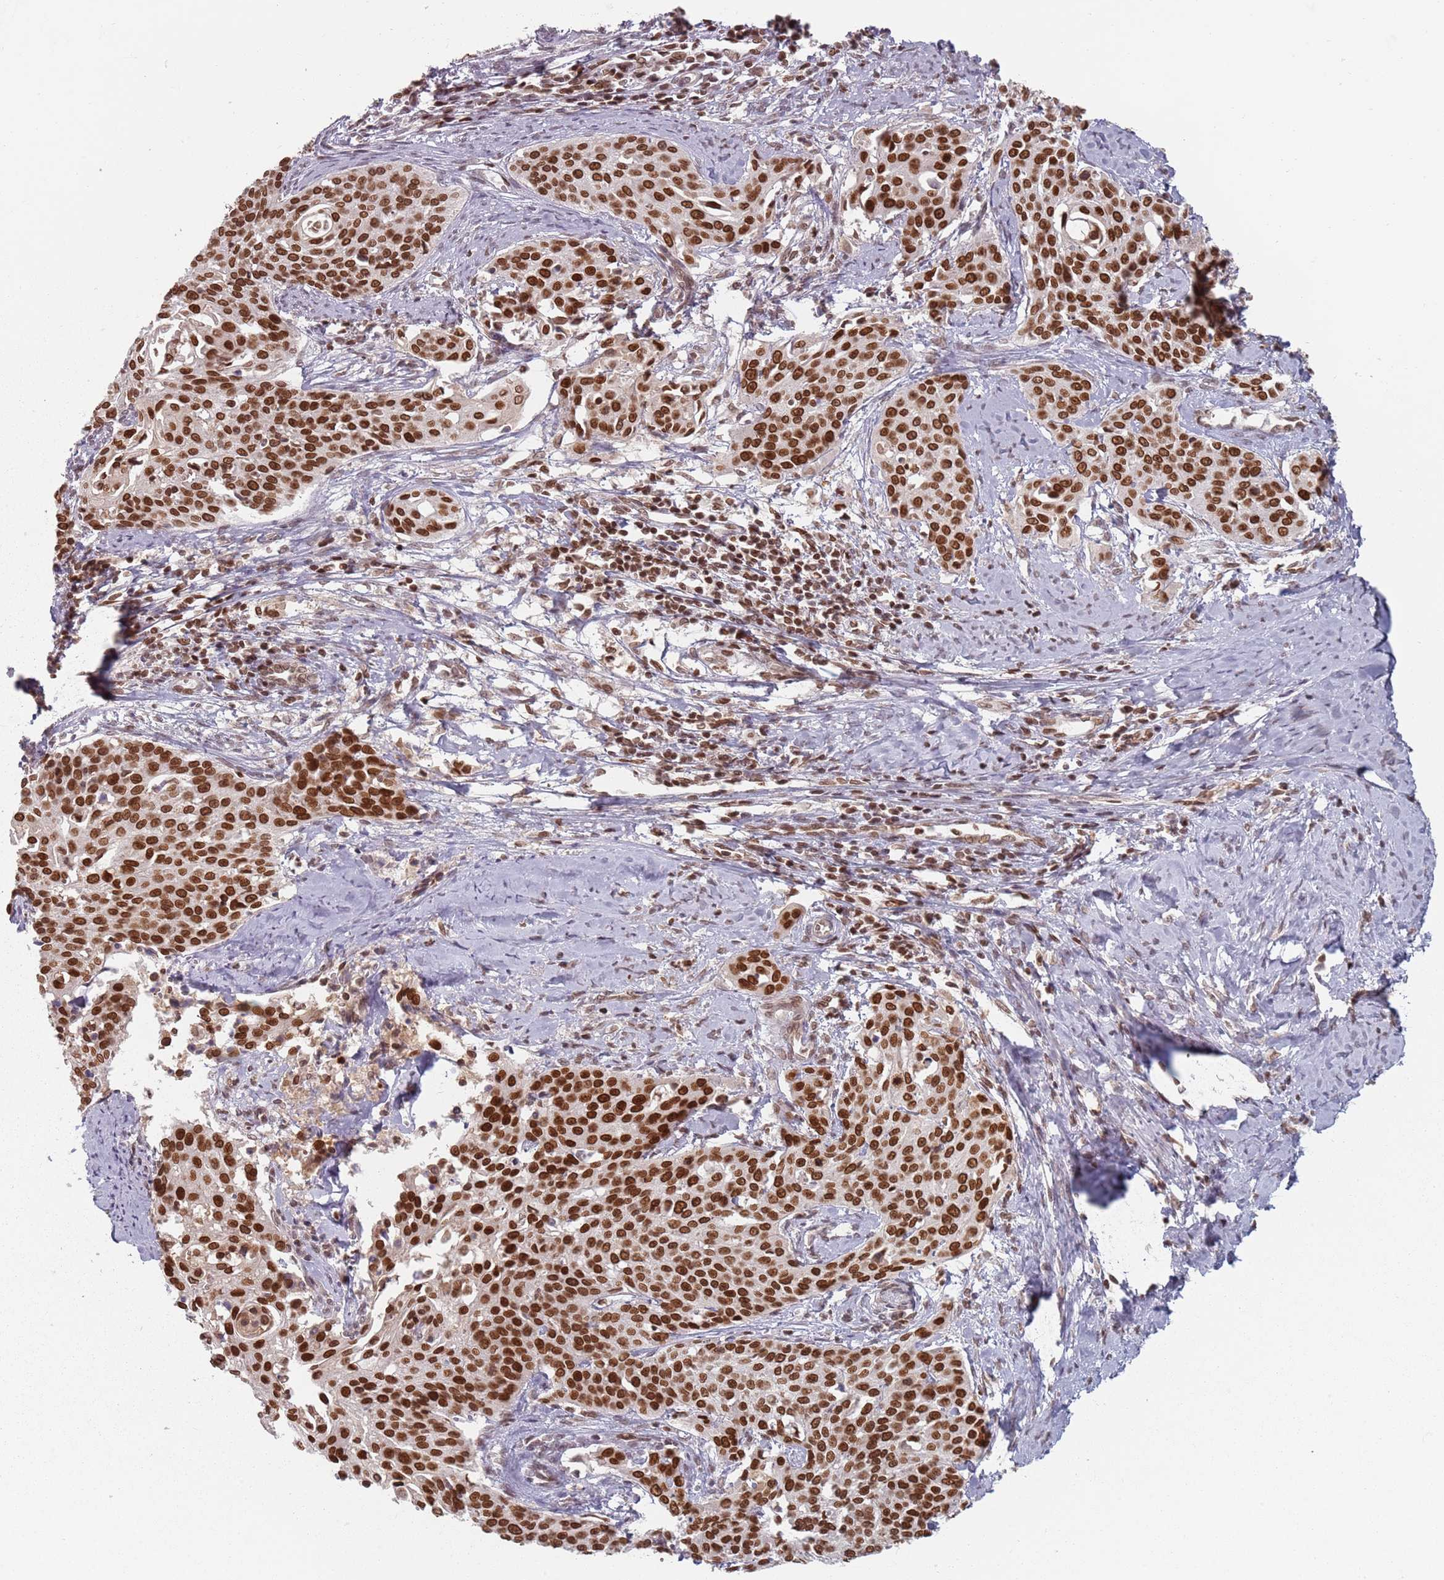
{"staining": {"intensity": "strong", "quantity": ">75%", "location": "nuclear"}, "tissue": "cervical cancer", "cell_type": "Tumor cells", "image_type": "cancer", "snomed": [{"axis": "morphology", "description": "Squamous cell carcinoma, NOS"}, {"axis": "topography", "description": "Cervix"}], "caption": "This is a micrograph of immunohistochemistry (IHC) staining of squamous cell carcinoma (cervical), which shows strong positivity in the nuclear of tumor cells.", "gene": "NUP50", "patient": {"sex": "female", "age": 44}}